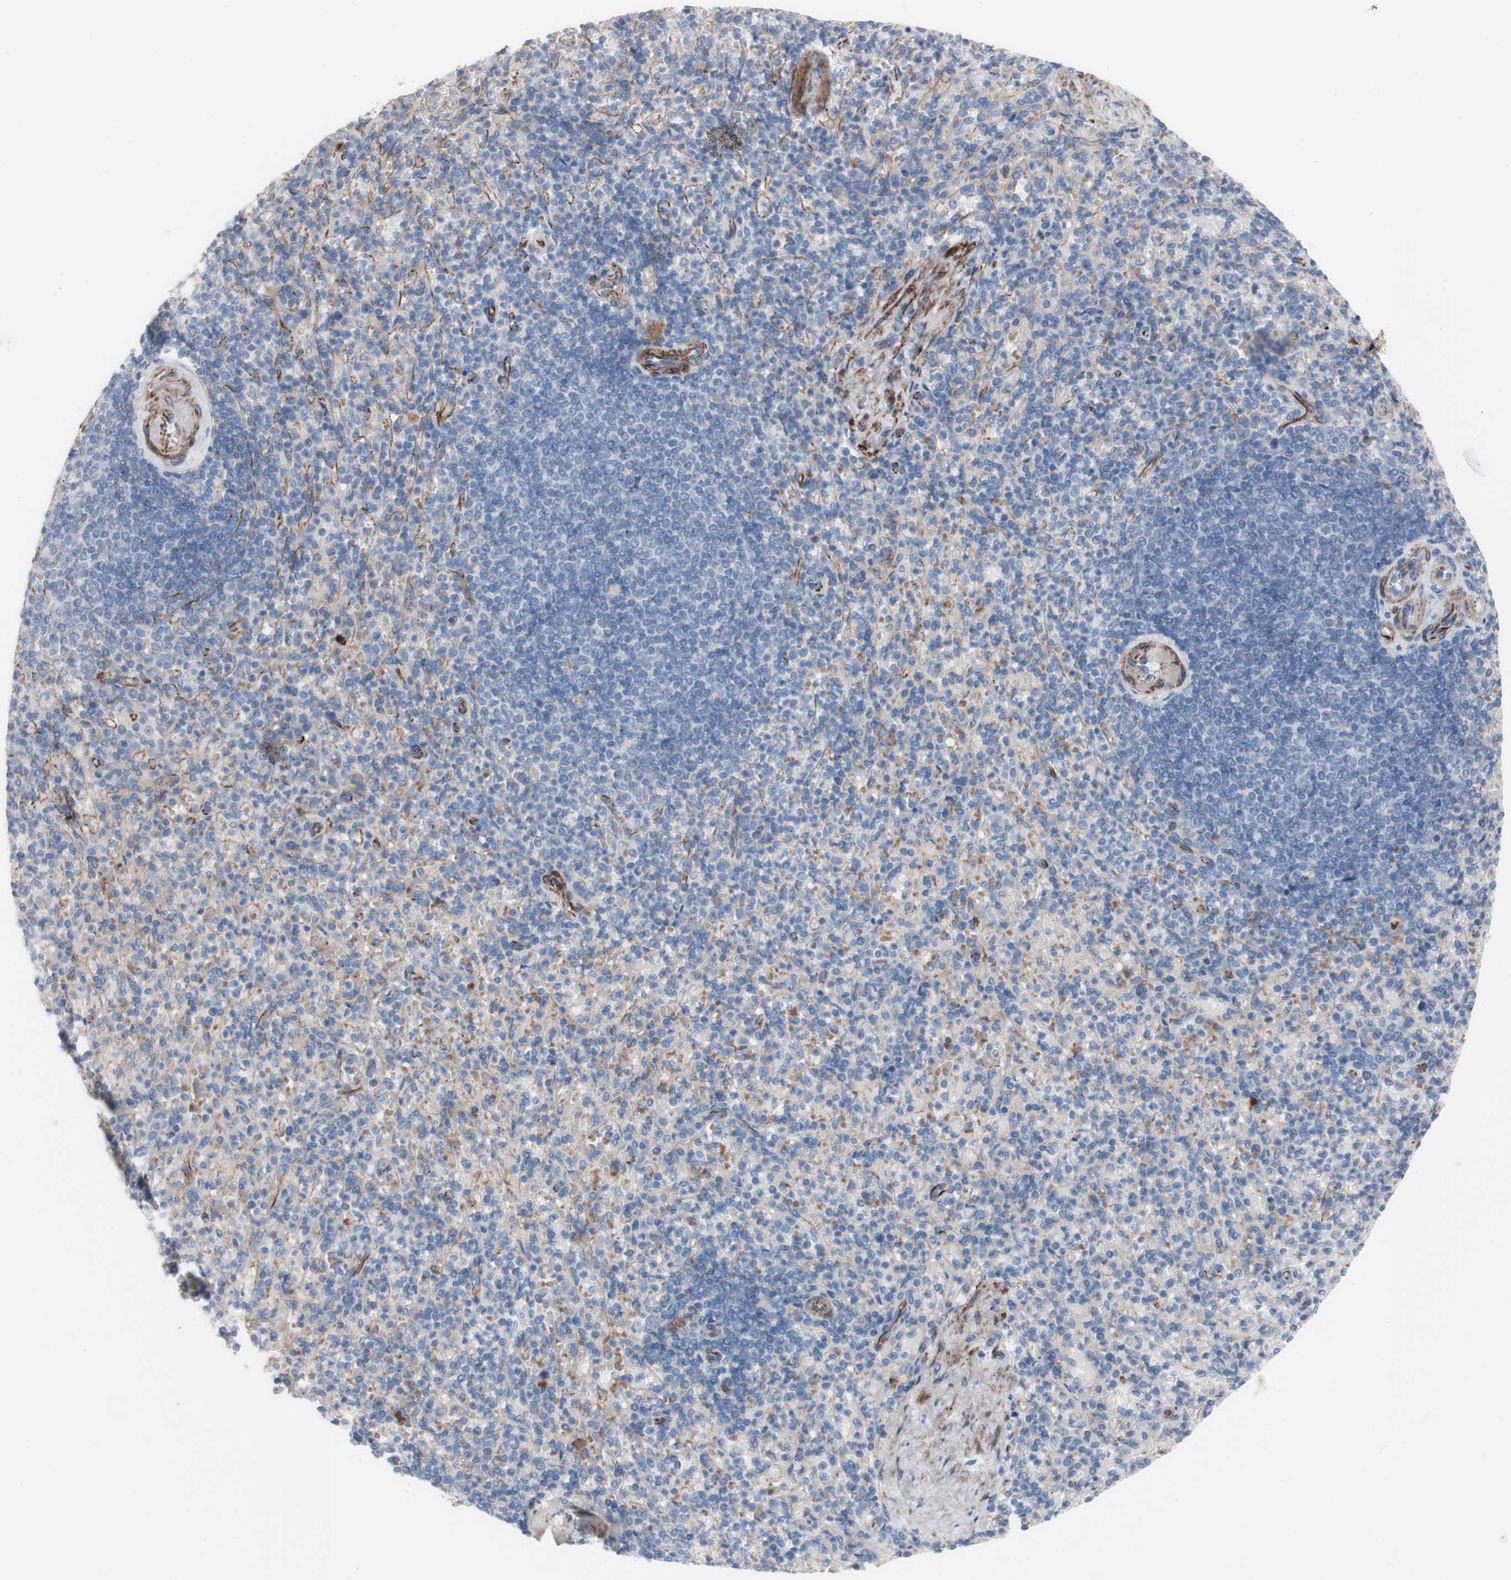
{"staining": {"intensity": "weak", "quantity": "<25%", "location": "cytoplasmic/membranous"}, "tissue": "spleen", "cell_type": "Cells in red pulp", "image_type": "normal", "snomed": [{"axis": "morphology", "description": "Normal tissue, NOS"}, {"axis": "topography", "description": "Spleen"}], "caption": "Spleen was stained to show a protein in brown. There is no significant expression in cells in red pulp. Brightfield microscopy of immunohistochemistry stained with DAB (brown) and hematoxylin (blue), captured at high magnification.", "gene": "AGPAT5", "patient": {"sex": "female", "age": 74}}